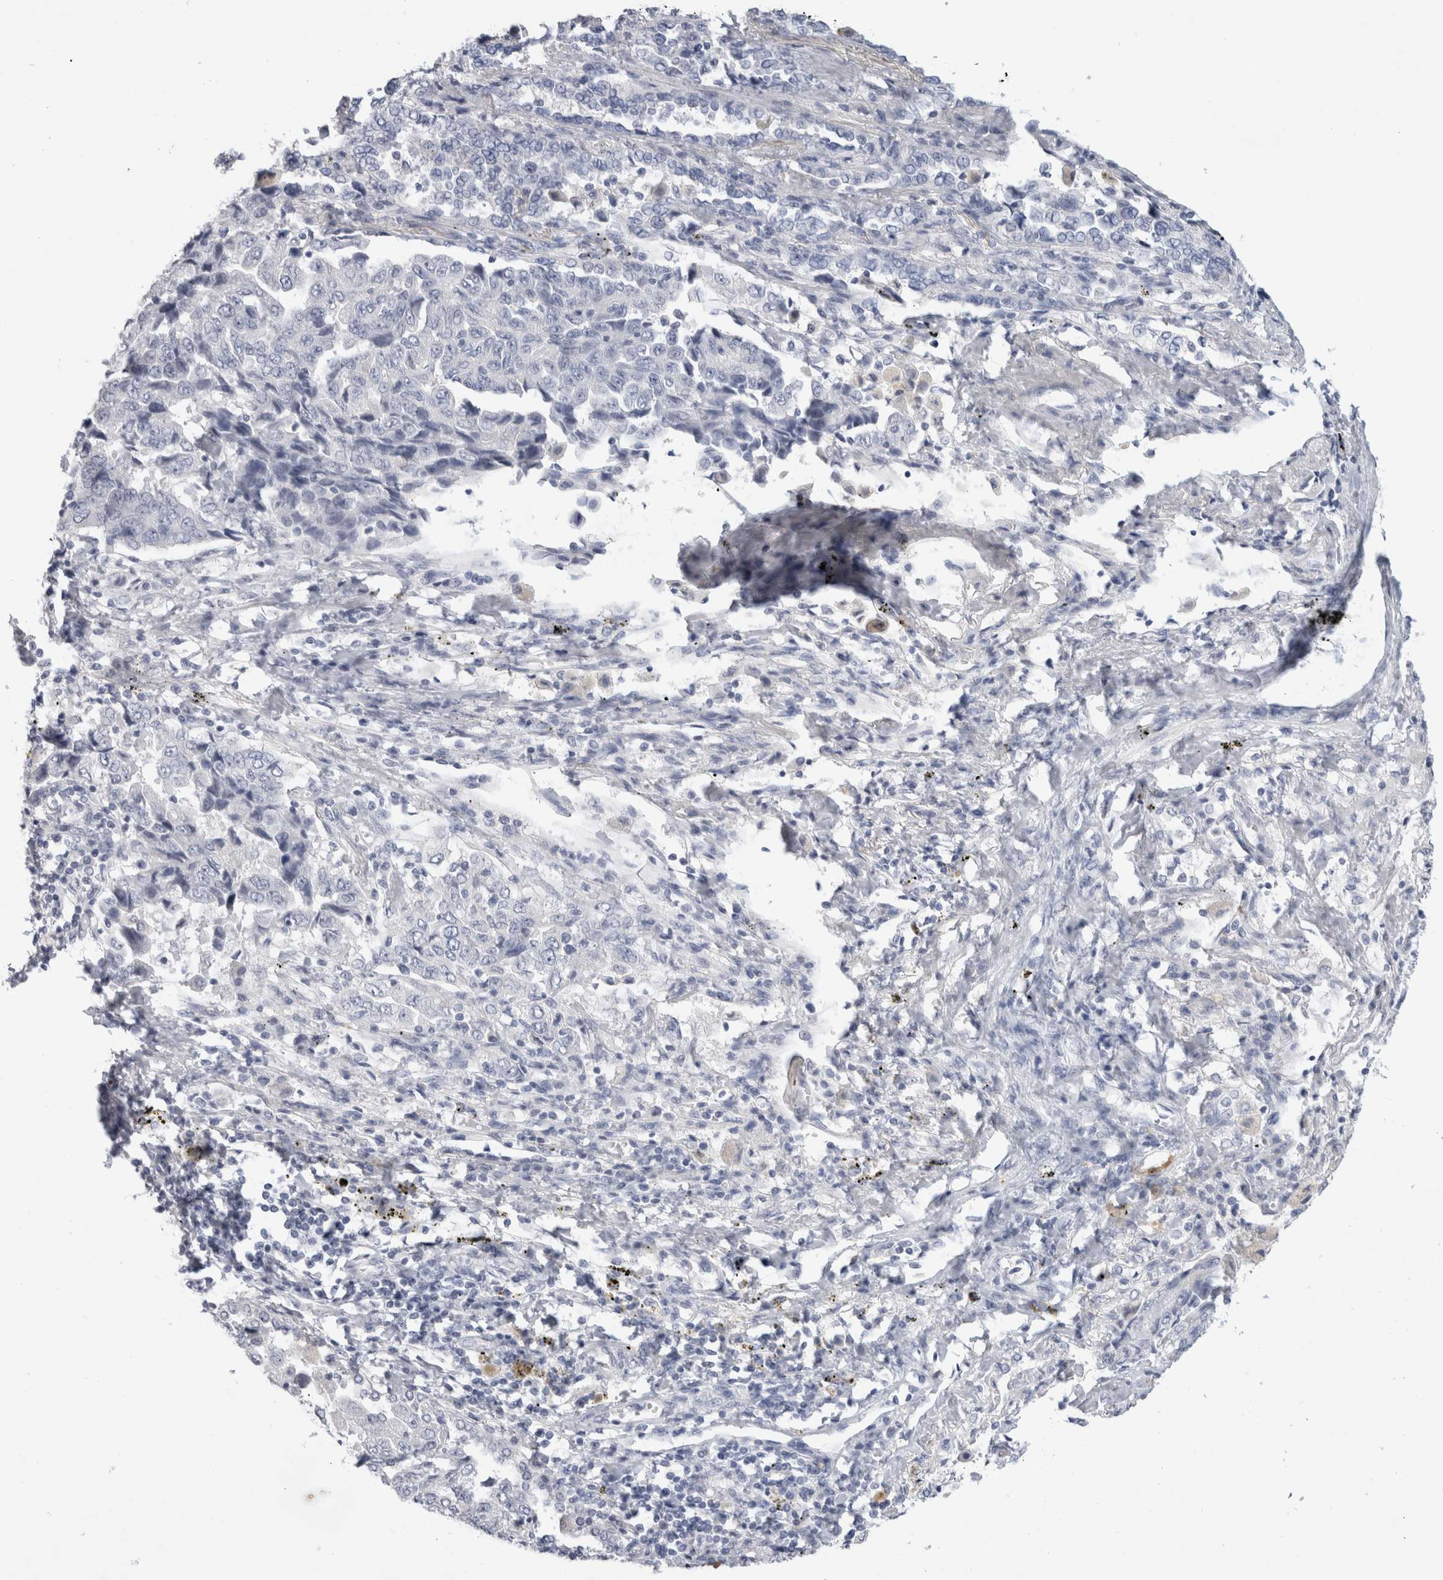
{"staining": {"intensity": "negative", "quantity": "none", "location": "none"}, "tissue": "lung cancer", "cell_type": "Tumor cells", "image_type": "cancer", "snomed": [{"axis": "morphology", "description": "Adenocarcinoma, NOS"}, {"axis": "topography", "description": "Lung"}], "caption": "This is a image of immunohistochemistry staining of lung adenocarcinoma, which shows no staining in tumor cells. (Immunohistochemistry, brightfield microscopy, high magnification).", "gene": "TONSL", "patient": {"sex": "female", "age": 51}}